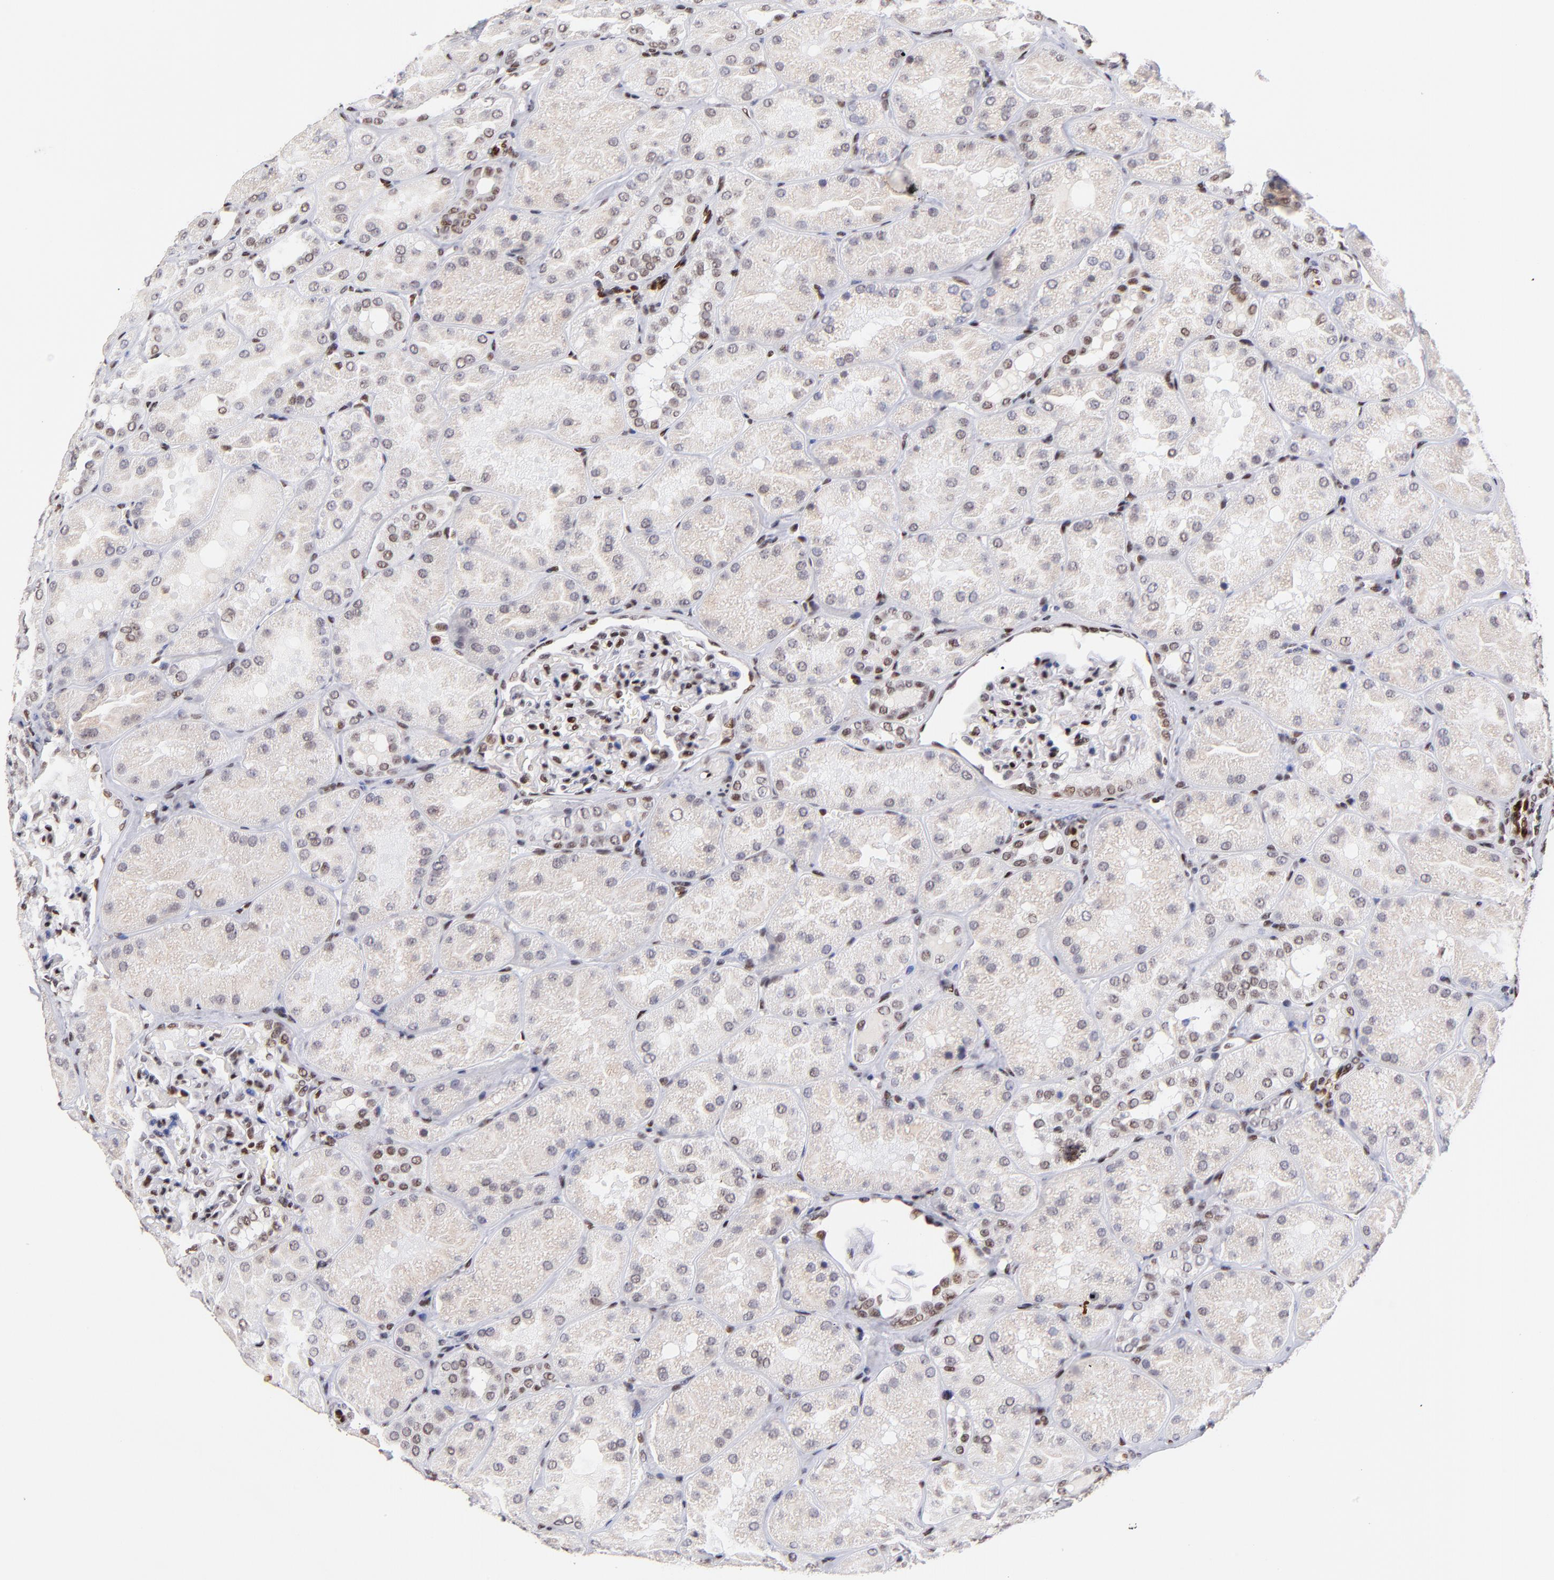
{"staining": {"intensity": "moderate", "quantity": ">75%", "location": "nuclear"}, "tissue": "kidney", "cell_type": "Cells in glomeruli", "image_type": "normal", "snomed": [{"axis": "morphology", "description": "Normal tissue, NOS"}, {"axis": "topography", "description": "Kidney"}], "caption": "Protein staining by IHC exhibits moderate nuclear staining in about >75% of cells in glomeruli in normal kidney. (Stains: DAB (3,3'-diaminobenzidine) in brown, nuclei in blue, Microscopy: brightfield microscopy at high magnification).", "gene": "MIDEAS", "patient": {"sex": "male", "age": 28}}